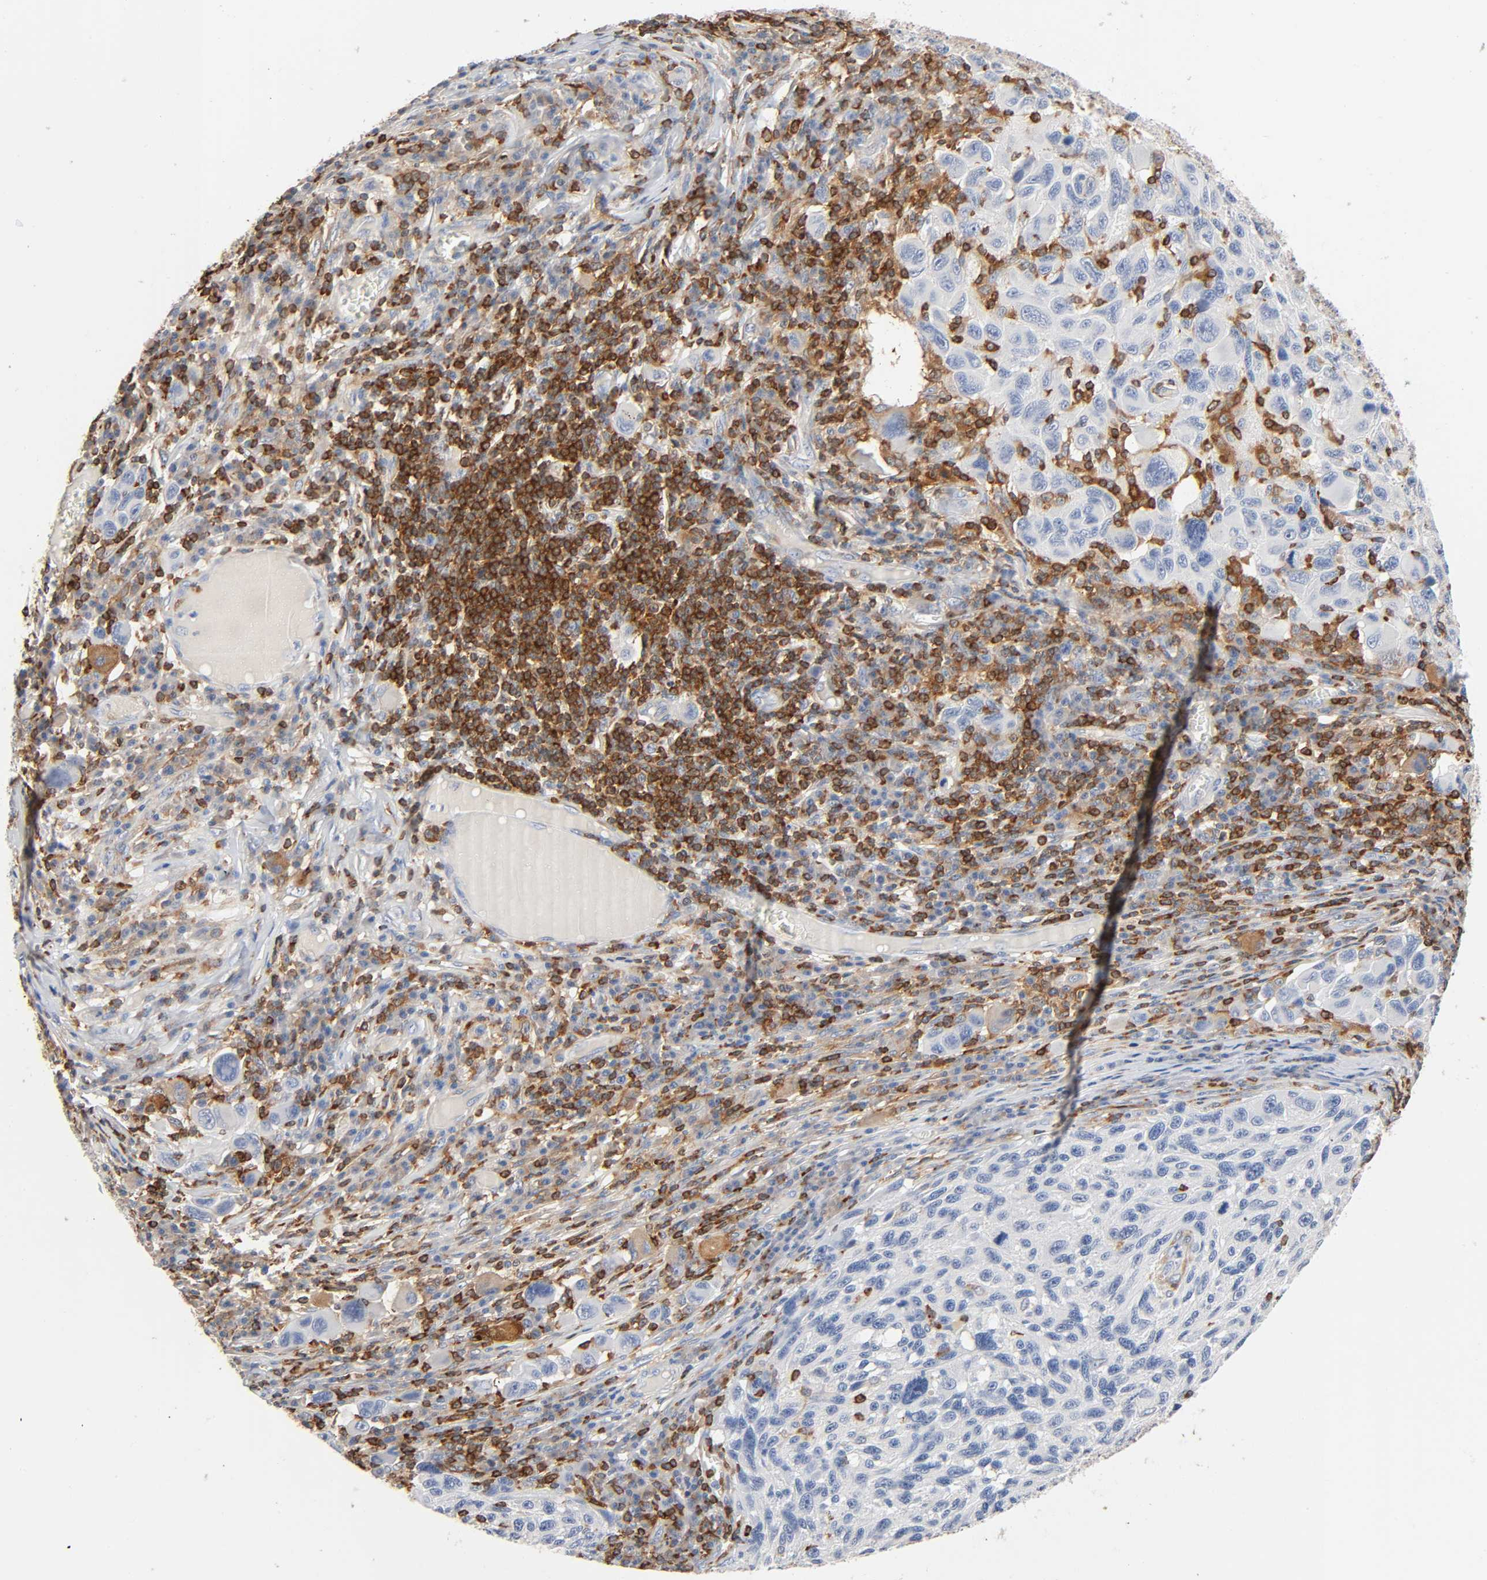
{"staining": {"intensity": "negative", "quantity": "none", "location": "none"}, "tissue": "melanoma", "cell_type": "Tumor cells", "image_type": "cancer", "snomed": [{"axis": "morphology", "description": "Malignant melanoma, NOS"}, {"axis": "topography", "description": "Skin"}], "caption": "Melanoma was stained to show a protein in brown. There is no significant expression in tumor cells.", "gene": "BIN1", "patient": {"sex": "male", "age": 53}}